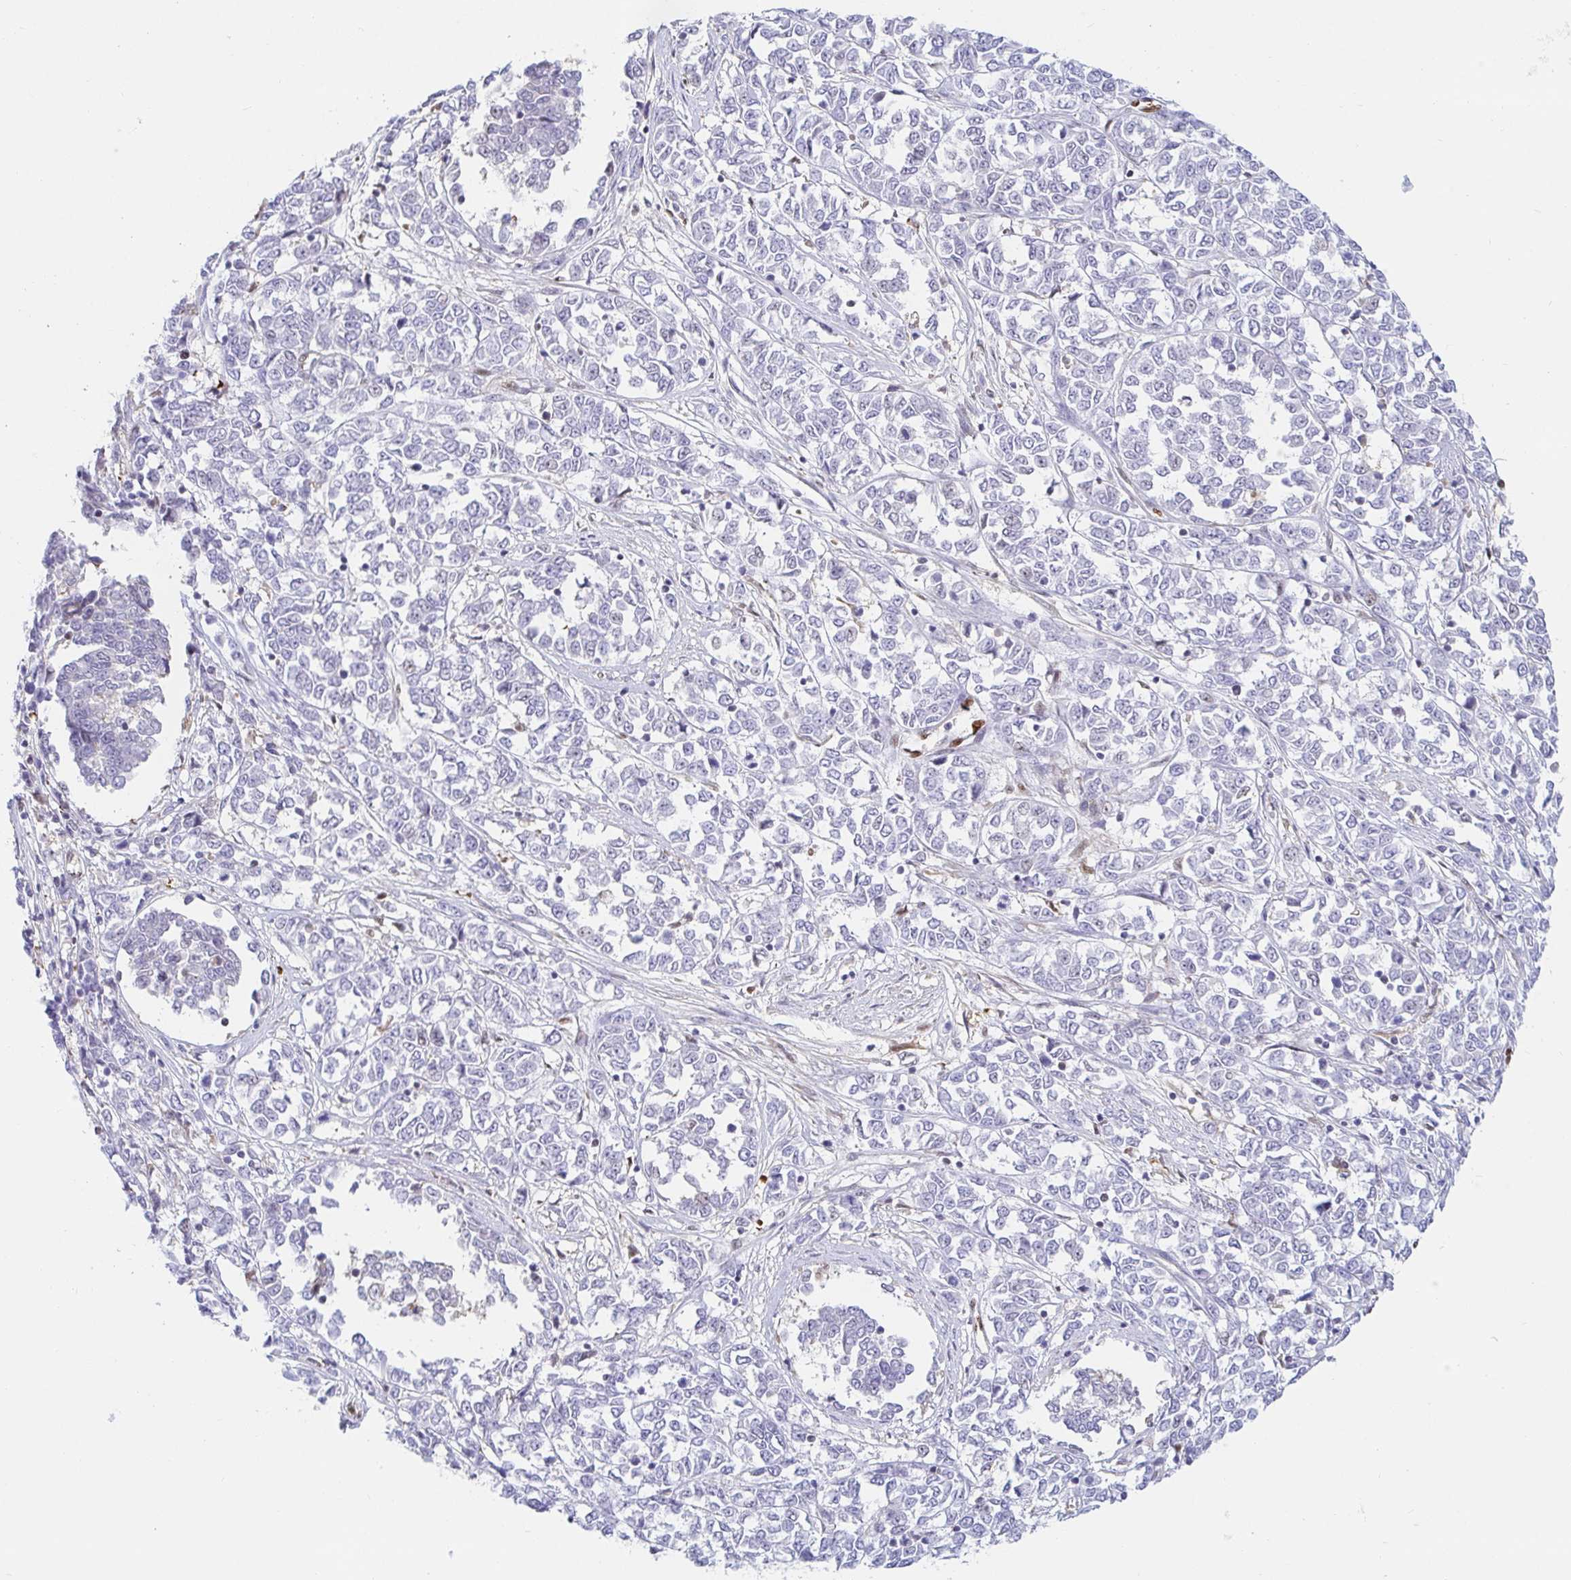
{"staining": {"intensity": "negative", "quantity": "none", "location": "none"}, "tissue": "melanoma", "cell_type": "Tumor cells", "image_type": "cancer", "snomed": [{"axis": "morphology", "description": "Malignant melanoma, NOS"}, {"axis": "topography", "description": "Skin"}], "caption": "Melanoma was stained to show a protein in brown. There is no significant expression in tumor cells.", "gene": "HINFP", "patient": {"sex": "female", "age": 72}}